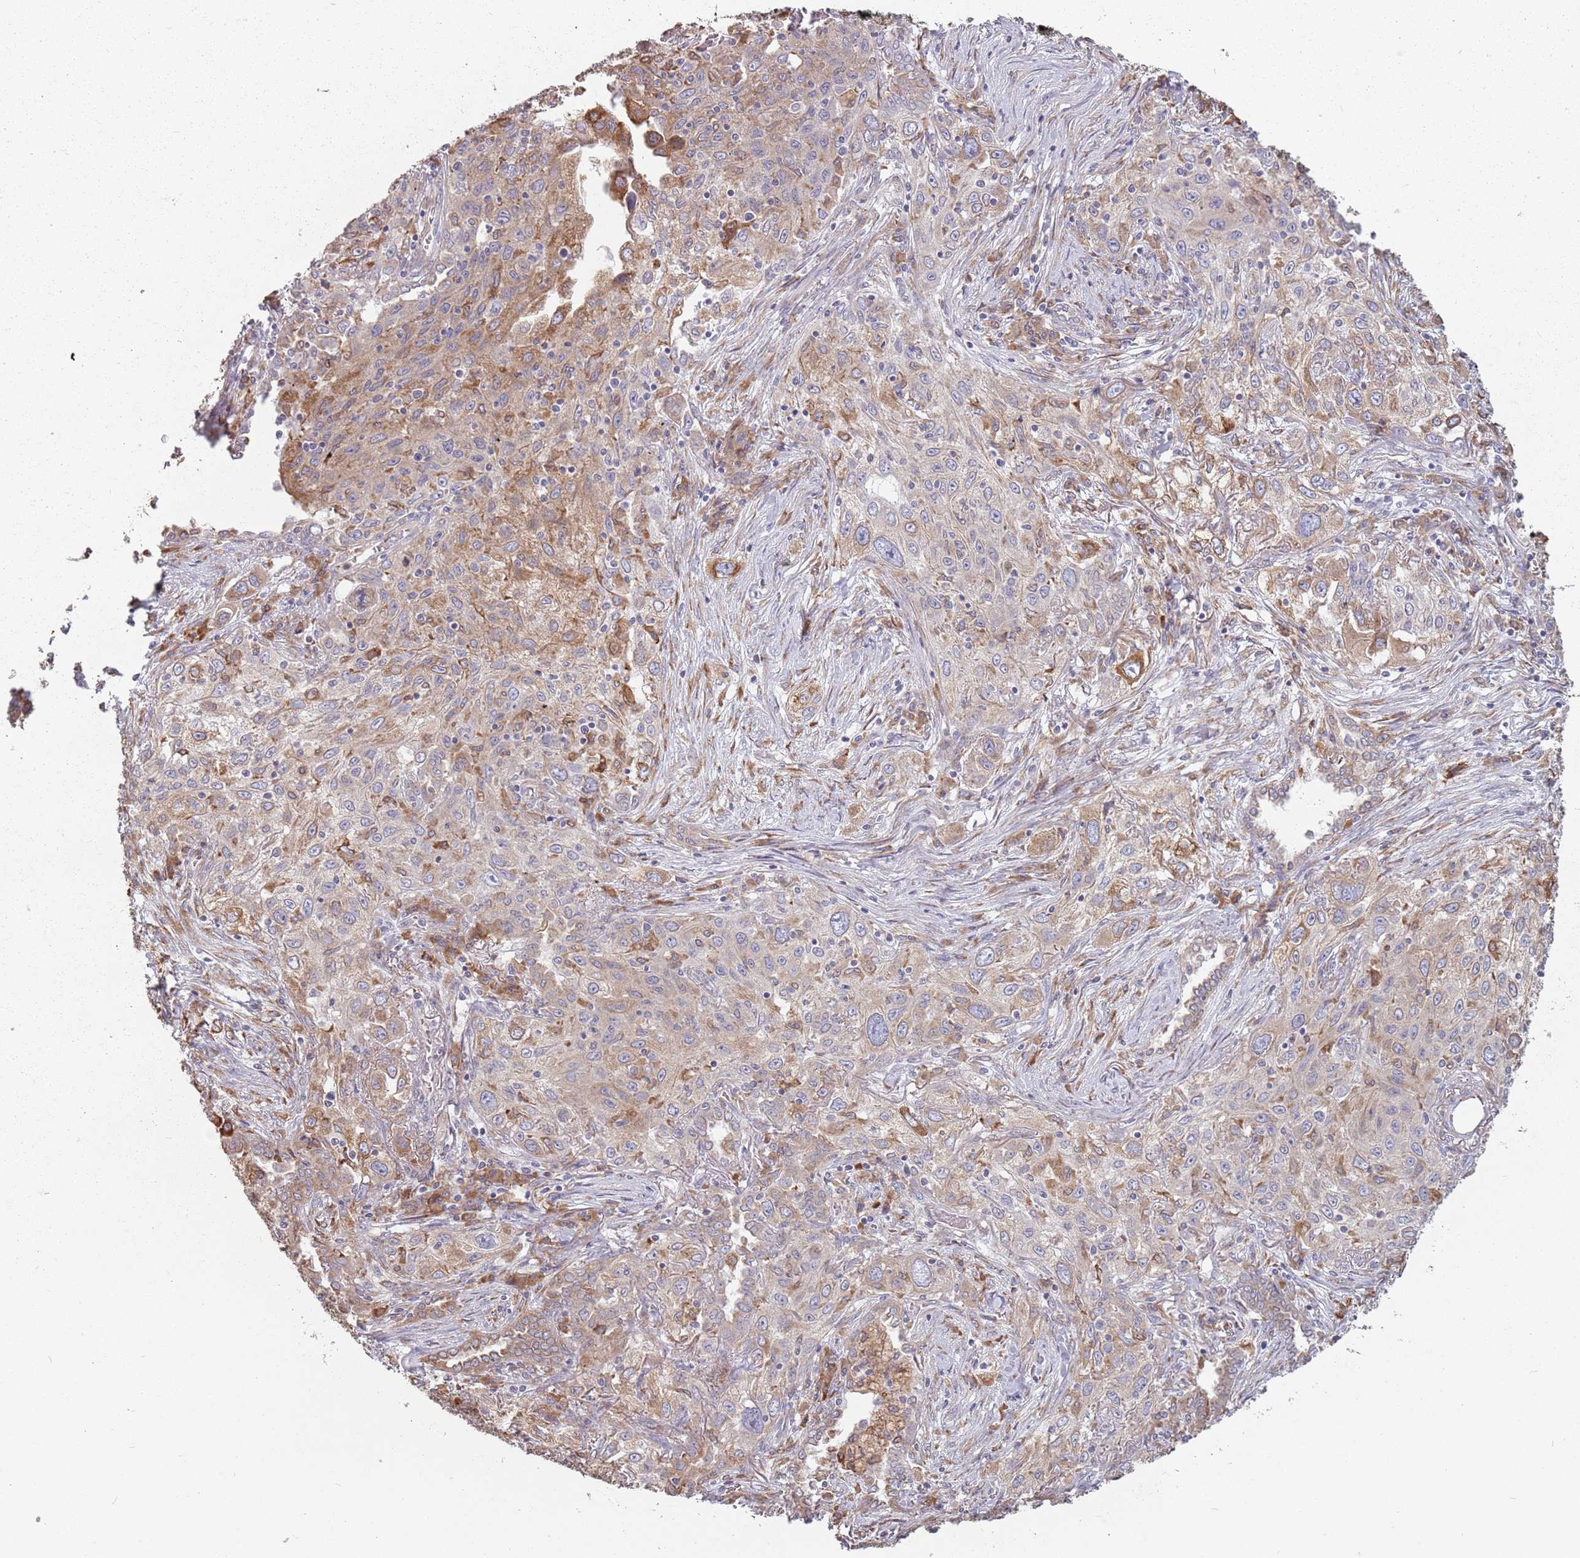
{"staining": {"intensity": "weak", "quantity": "25%-75%", "location": "cytoplasmic/membranous"}, "tissue": "lung cancer", "cell_type": "Tumor cells", "image_type": "cancer", "snomed": [{"axis": "morphology", "description": "Squamous cell carcinoma, NOS"}, {"axis": "topography", "description": "Lung"}], "caption": "Brown immunohistochemical staining in human squamous cell carcinoma (lung) reveals weak cytoplasmic/membranous positivity in approximately 25%-75% of tumor cells.", "gene": "RPS9", "patient": {"sex": "female", "age": 69}}